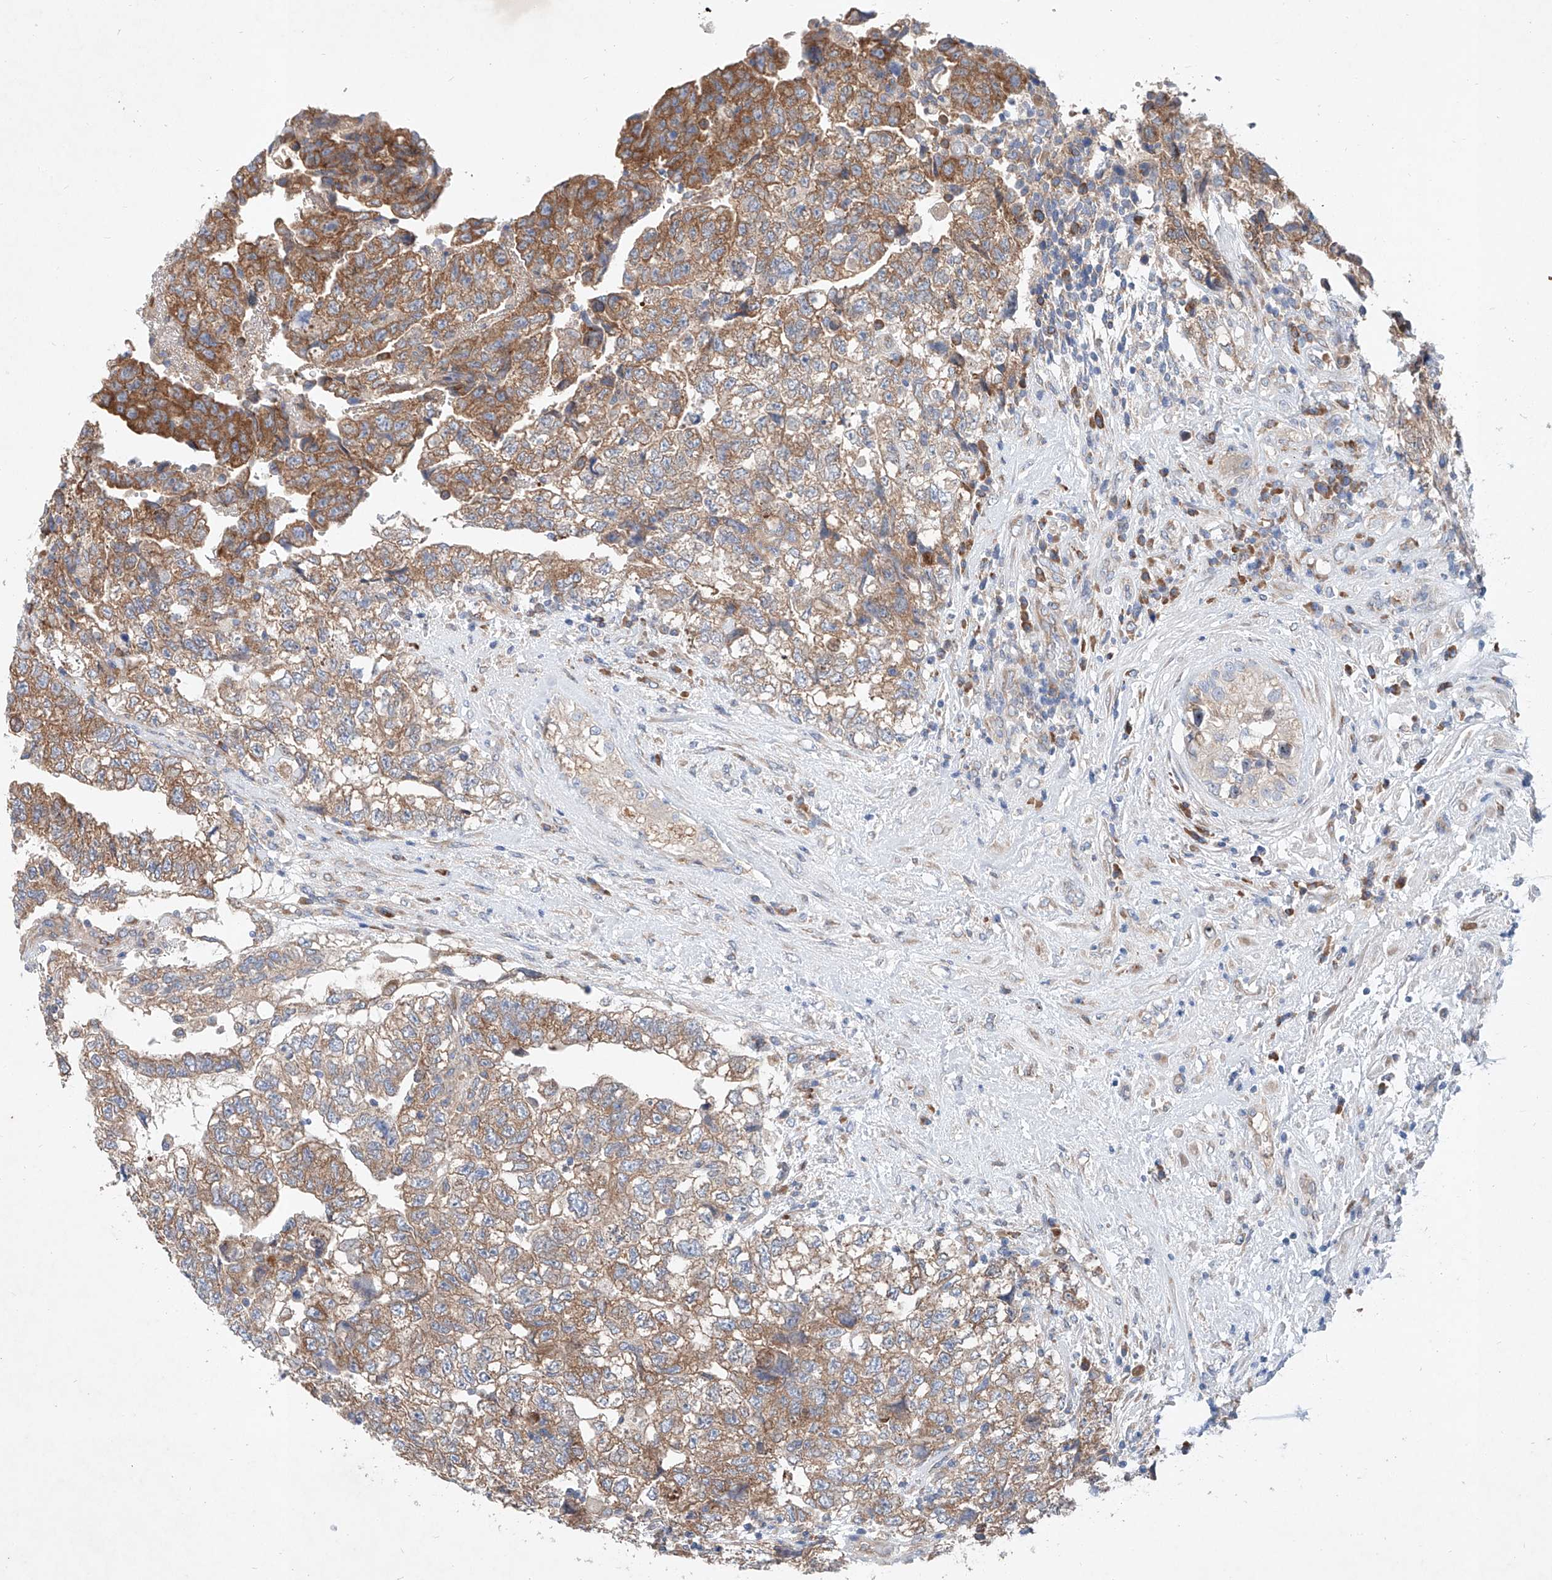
{"staining": {"intensity": "moderate", "quantity": ">75%", "location": "cytoplasmic/membranous"}, "tissue": "testis cancer", "cell_type": "Tumor cells", "image_type": "cancer", "snomed": [{"axis": "morphology", "description": "Carcinoma, Embryonal, NOS"}, {"axis": "topography", "description": "Testis"}], "caption": "Embryonal carcinoma (testis) stained for a protein exhibits moderate cytoplasmic/membranous positivity in tumor cells. The staining was performed using DAB to visualize the protein expression in brown, while the nuclei were stained in blue with hematoxylin (Magnification: 20x).", "gene": "FASTK", "patient": {"sex": "male", "age": 36}}